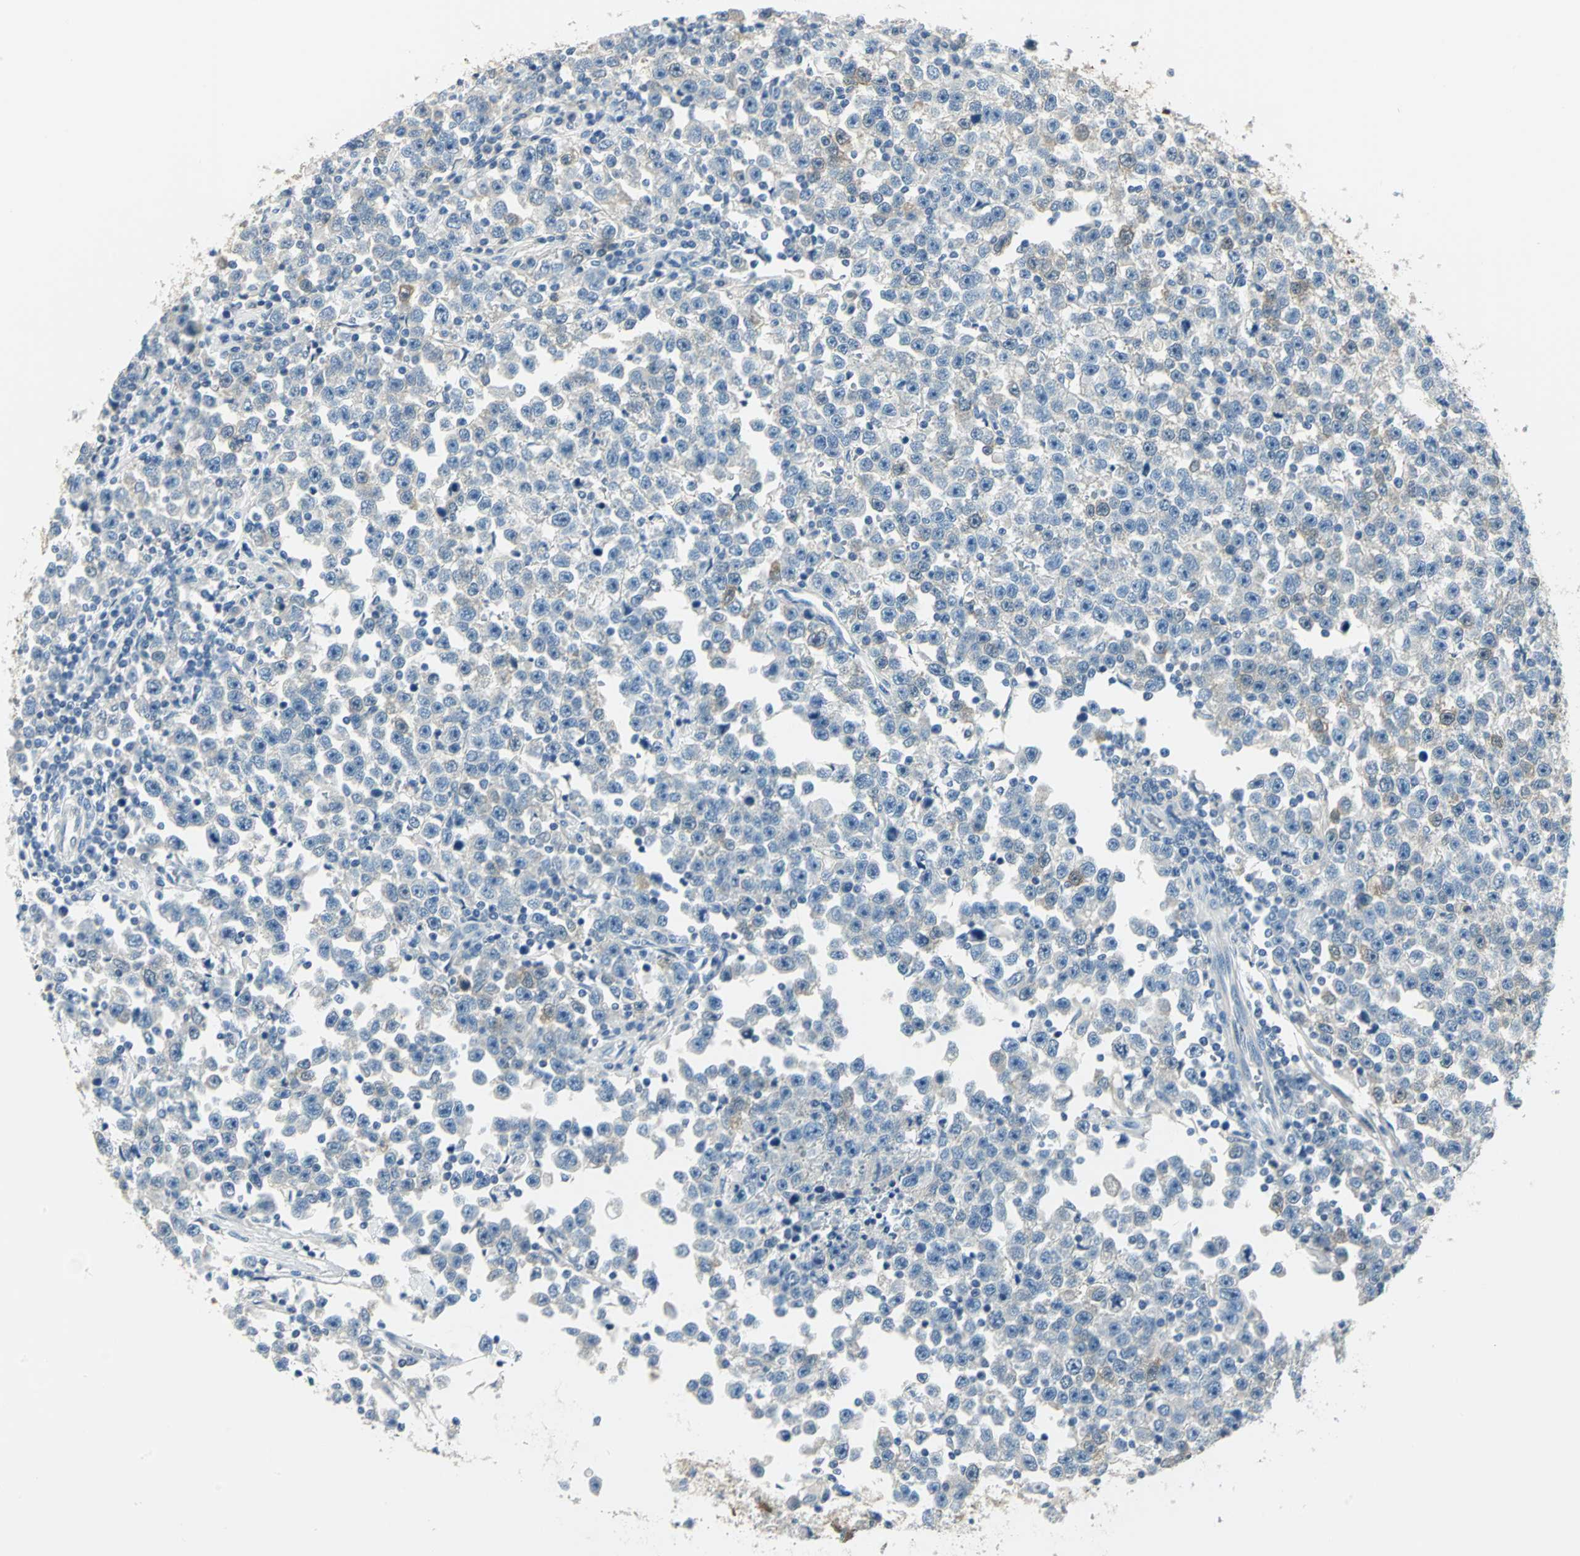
{"staining": {"intensity": "moderate", "quantity": "<25%", "location": "cytoplasmic/membranous"}, "tissue": "testis cancer", "cell_type": "Tumor cells", "image_type": "cancer", "snomed": [{"axis": "morphology", "description": "Seminoma, NOS"}, {"axis": "topography", "description": "Testis"}], "caption": "A brown stain shows moderate cytoplasmic/membranous expression of a protein in testis cancer tumor cells.", "gene": "UCHL1", "patient": {"sex": "male", "age": 43}}